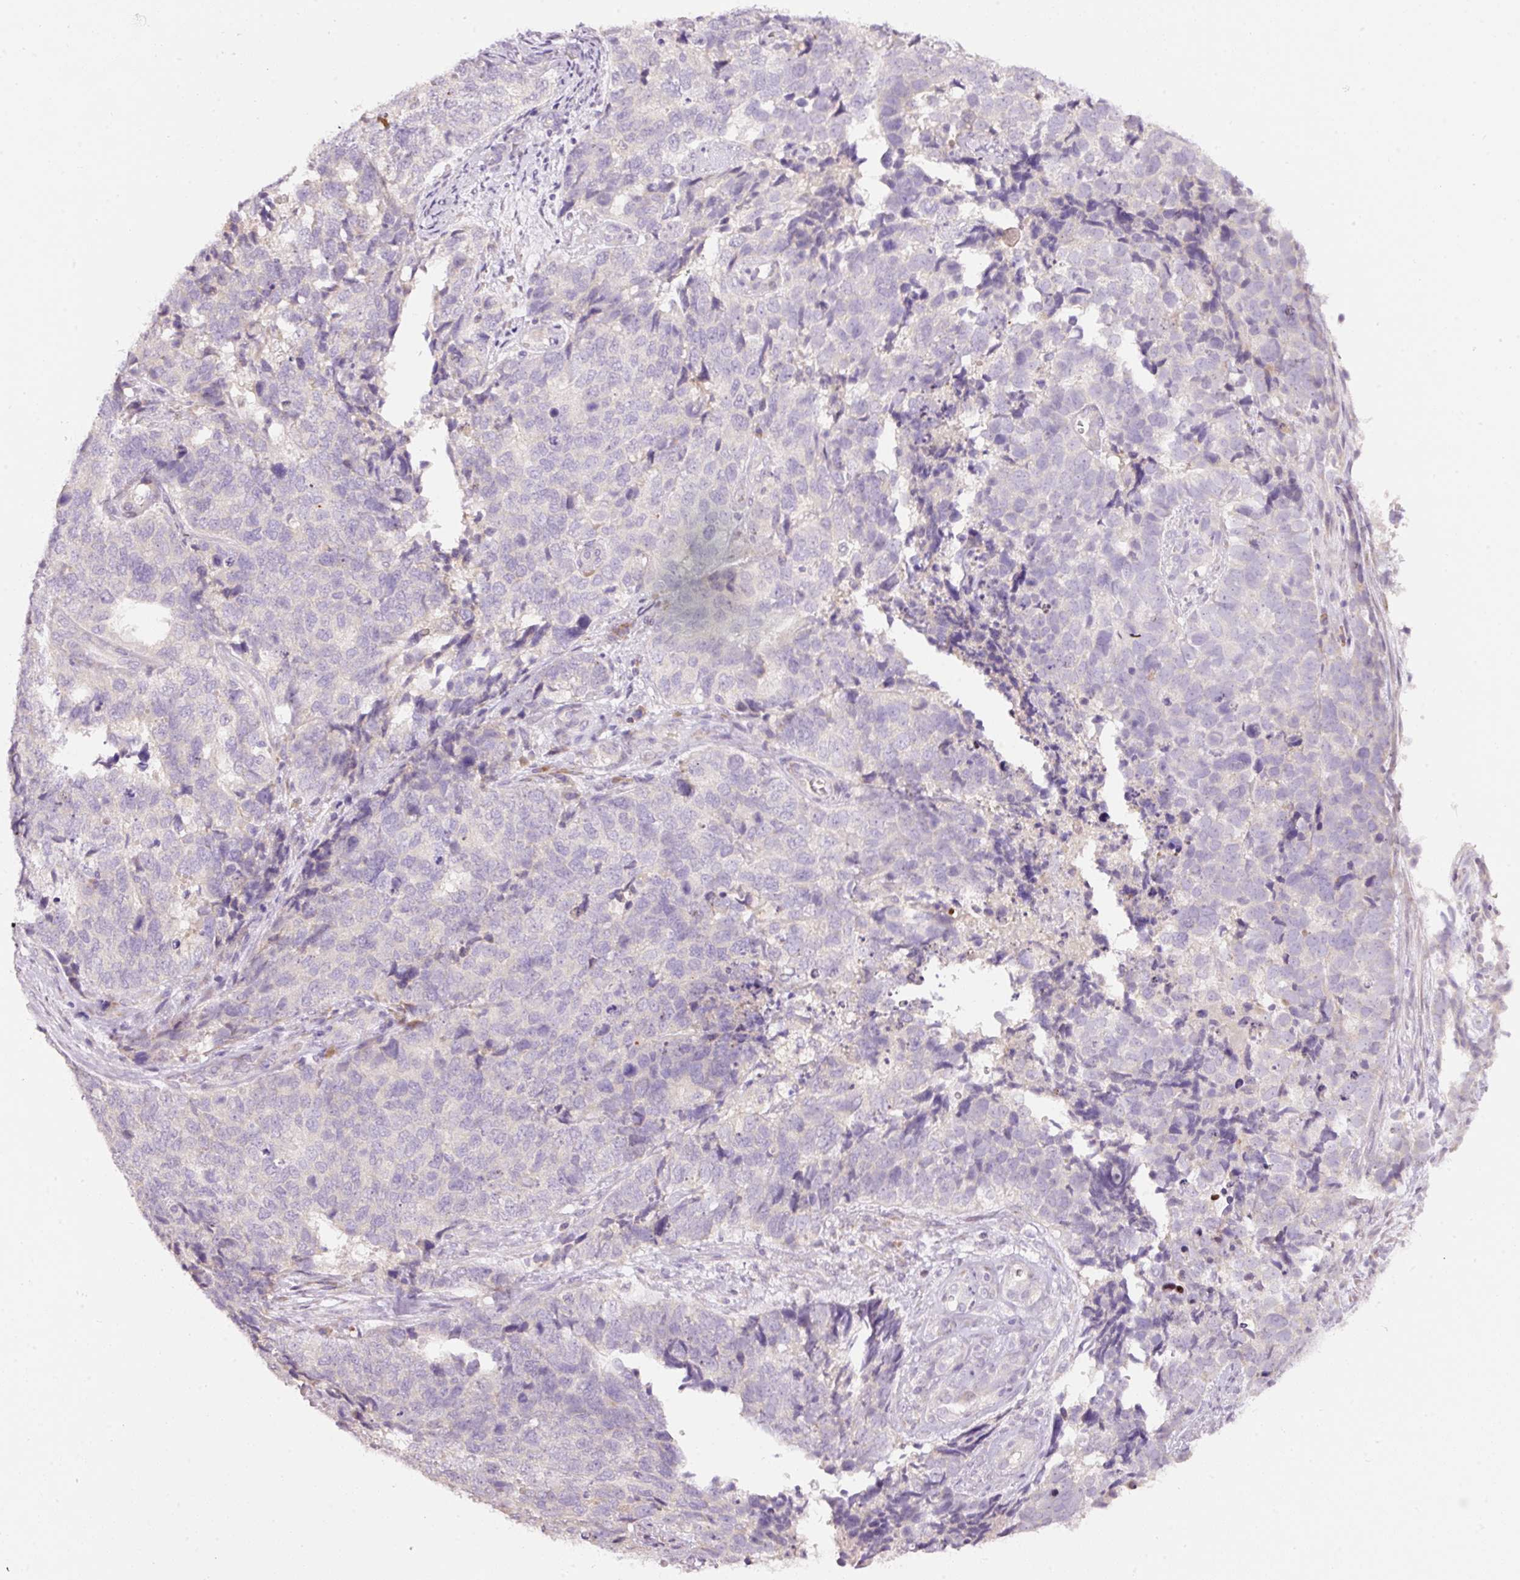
{"staining": {"intensity": "negative", "quantity": "none", "location": "none"}, "tissue": "cervical cancer", "cell_type": "Tumor cells", "image_type": "cancer", "snomed": [{"axis": "morphology", "description": "Squamous cell carcinoma, NOS"}, {"axis": "topography", "description": "Cervix"}], "caption": "Immunohistochemistry (IHC) photomicrograph of cervical cancer (squamous cell carcinoma) stained for a protein (brown), which exhibits no expression in tumor cells.", "gene": "RSPO2", "patient": {"sex": "female", "age": 63}}